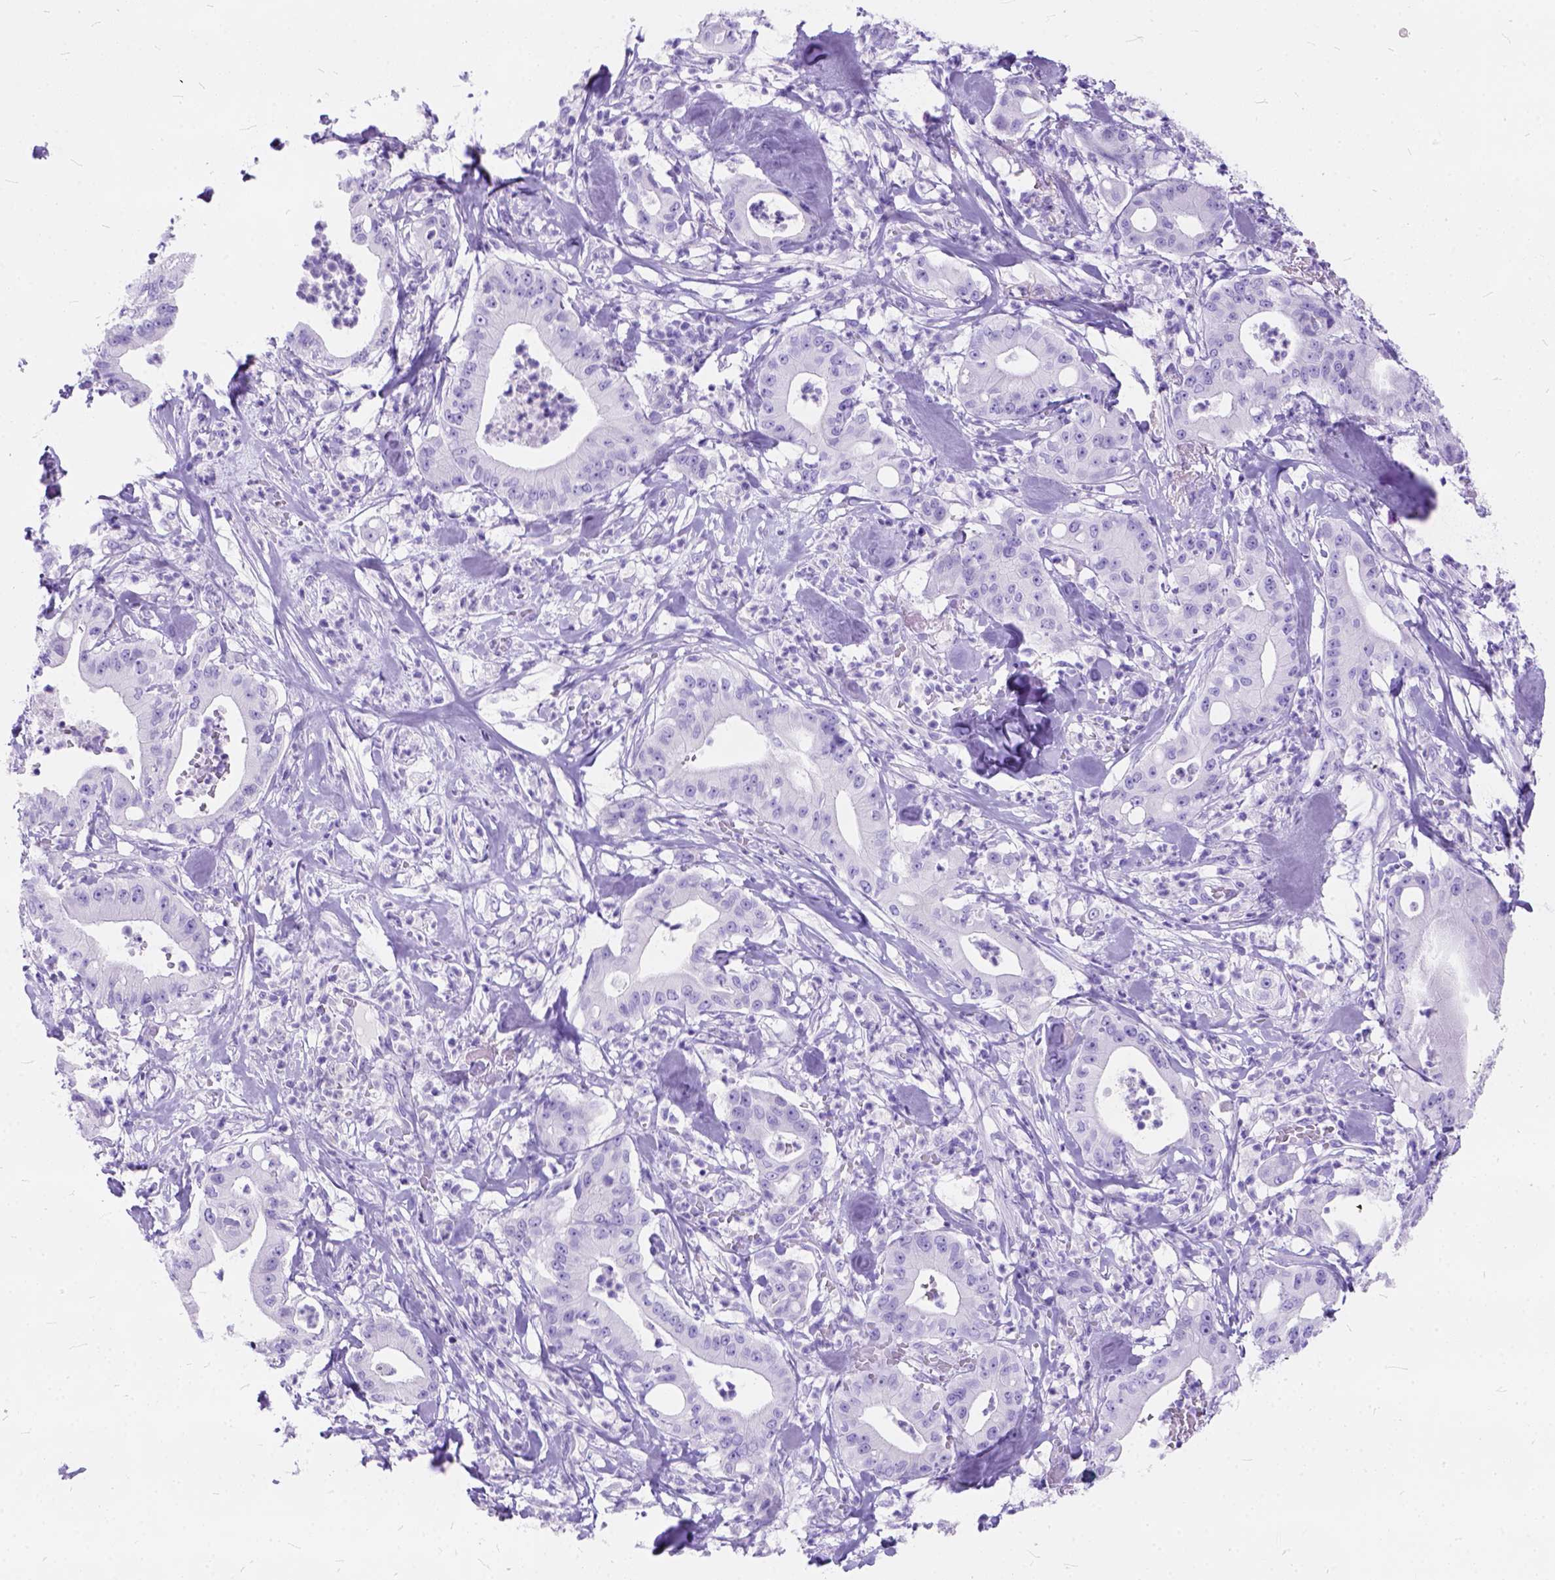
{"staining": {"intensity": "negative", "quantity": "none", "location": "none"}, "tissue": "pancreatic cancer", "cell_type": "Tumor cells", "image_type": "cancer", "snomed": [{"axis": "morphology", "description": "Adenocarcinoma, NOS"}, {"axis": "topography", "description": "Pancreas"}], "caption": "This is an IHC photomicrograph of adenocarcinoma (pancreatic). There is no expression in tumor cells.", "gene": "C1QTNF3", "patient": {"sex": "male", "age": 71}}